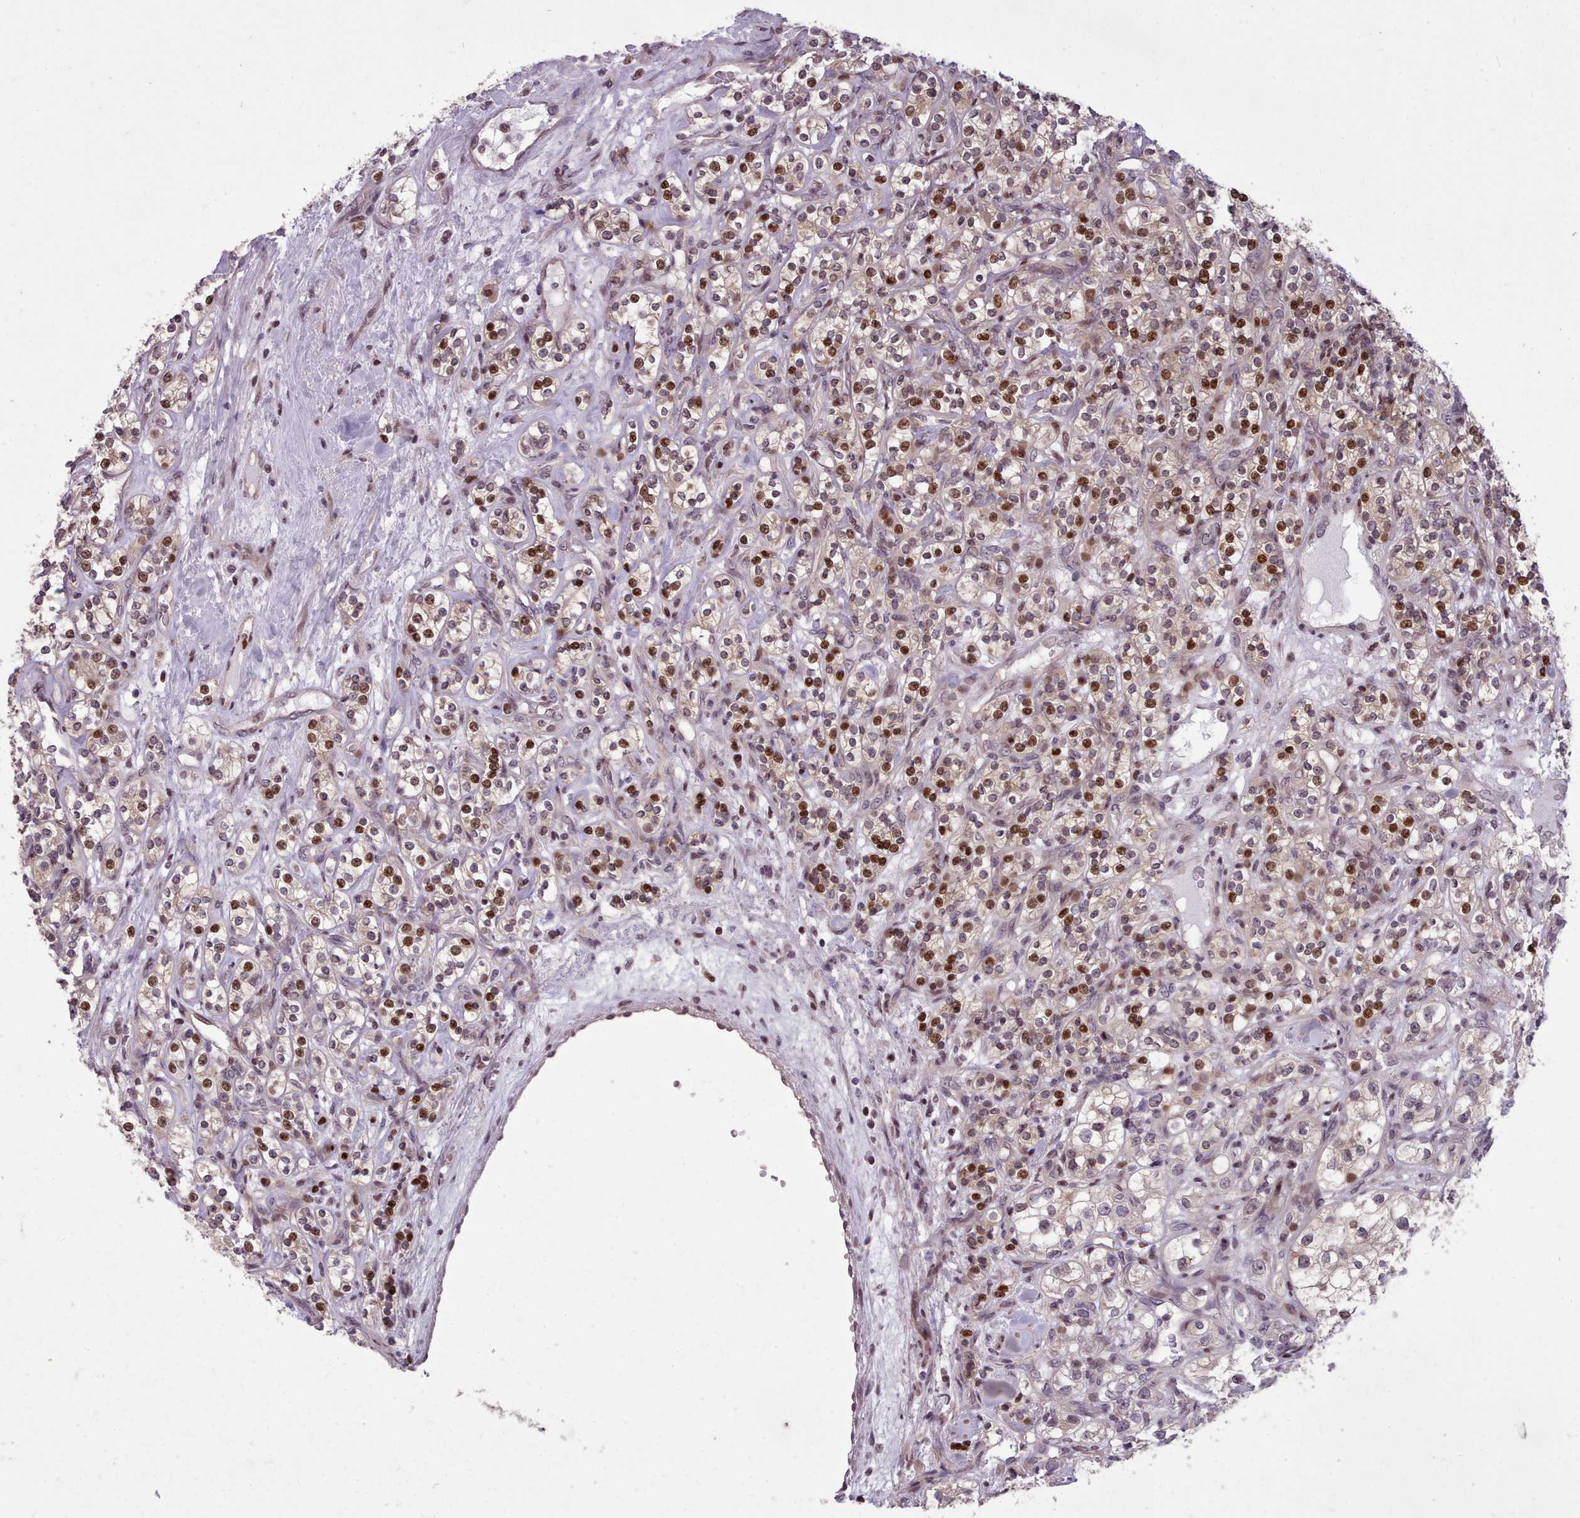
{"staining": {"intensity": "moderate", "quantity": "25%-75%", "location": "nuclear"}, "tissue": "renal cancer", "cell_type": "Tumor cells", "image_type": "cancer", "snomed": [{"axis": "morphology", "description": "Adenocarcinoma, NOS"}, {"axis": "topography", "description": "Kidney"}], "caption": "Brown immunohistochemical staining in human renal cancer (adenocarcinoma) exhibits moderate nuclear positivity in approximately 25%-75% of tumor cells.", "gene": "ENSA", "patient": {"sex": "male", "age": 77}}